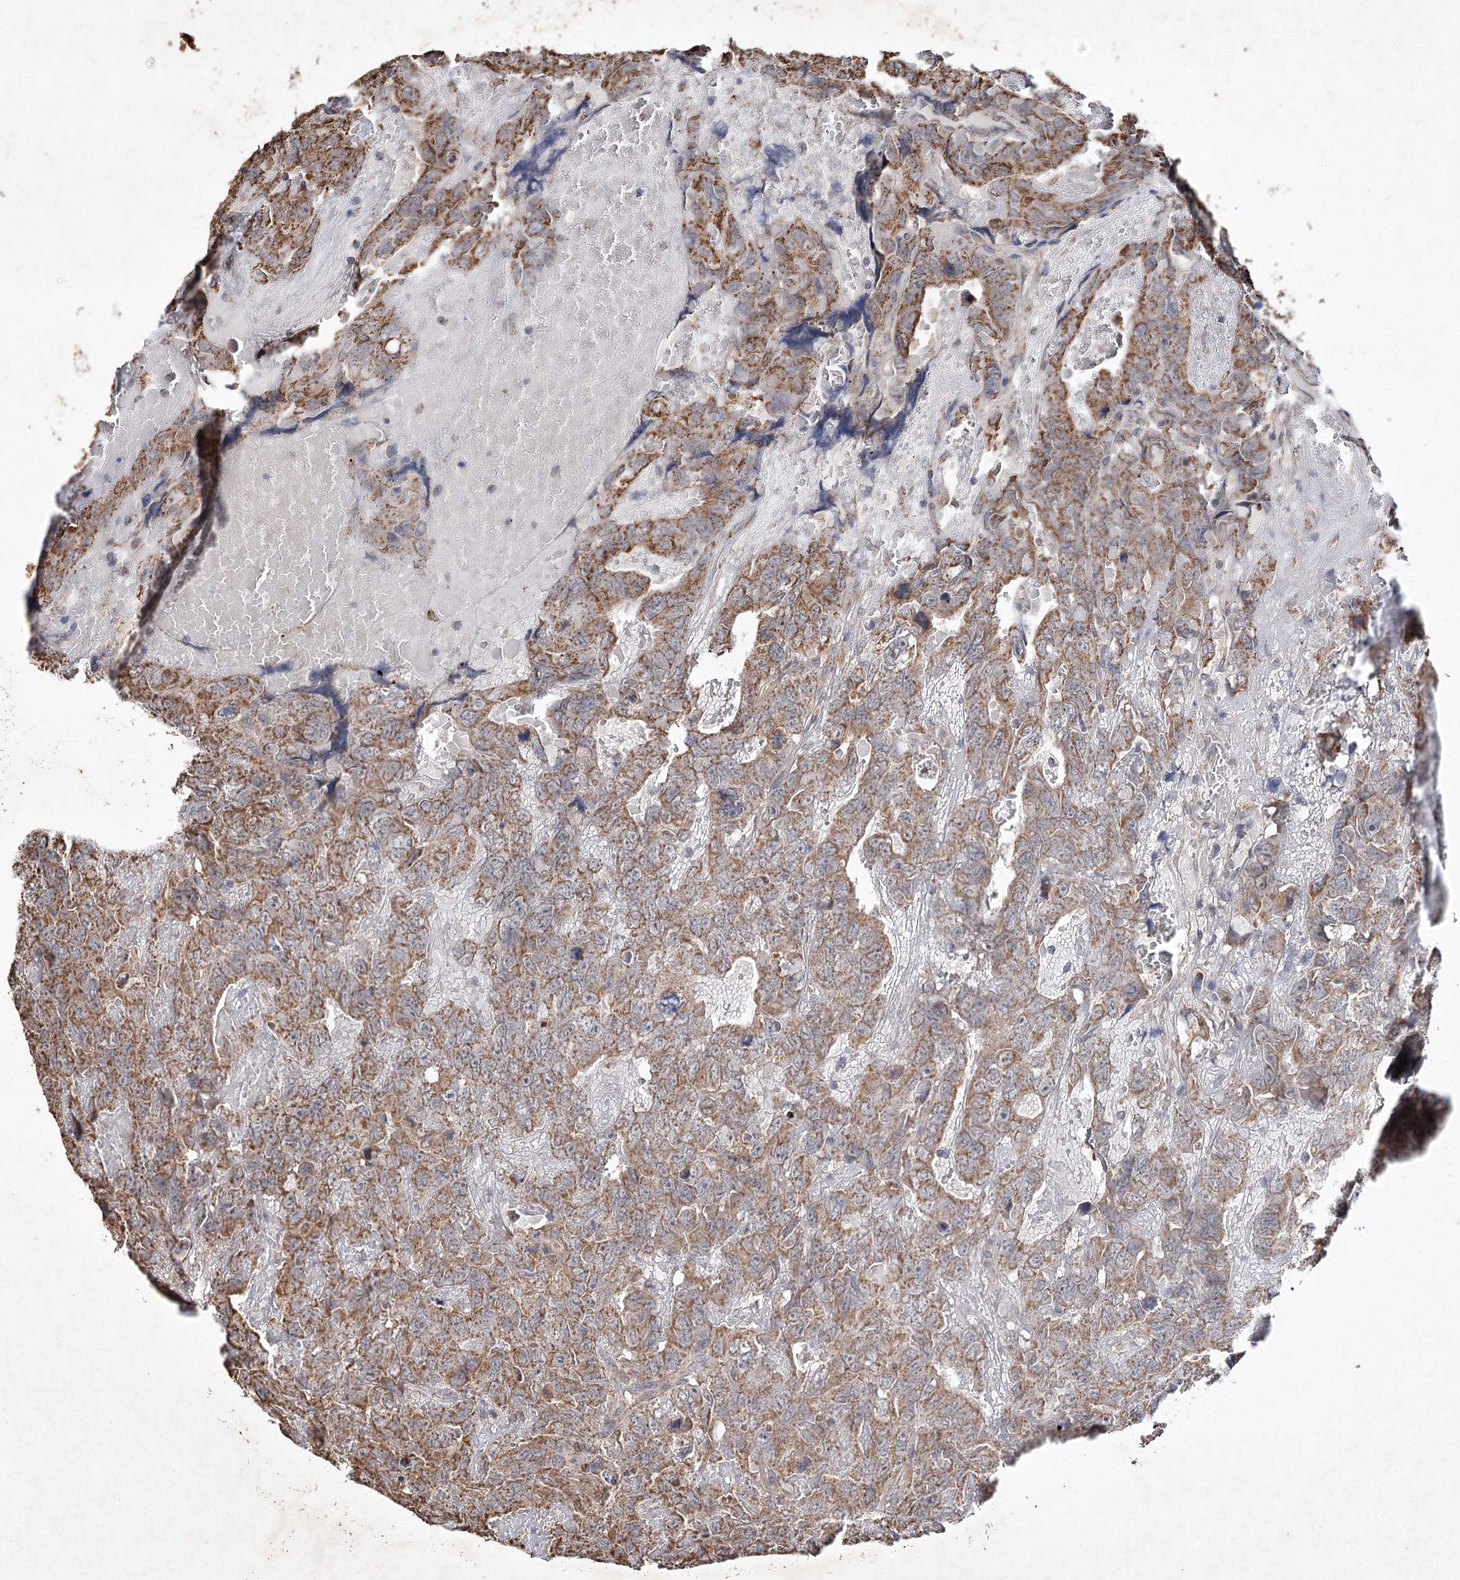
{"staining": {"intensity": "moderate", "quantity": ">75%", "location": "cytoplasmic/membranous"}, "tissue": "testis cancer", "cell_type": "Tumor cells", "image_type": "cancer", "snomed": [{"axis": "morphology", "description": "Carcinoma, Embryonal, NOS"}, {"axis": "topography", "description": "Testis"}], "caption": "Human testis cancer stained with a brown dye demonstrates moderate cytoplasmic/membranous positive positivity in approximately >75% of tumor cells.", "gene": "PIK3CB", "patient": {"sex": "male", "age": 45}}